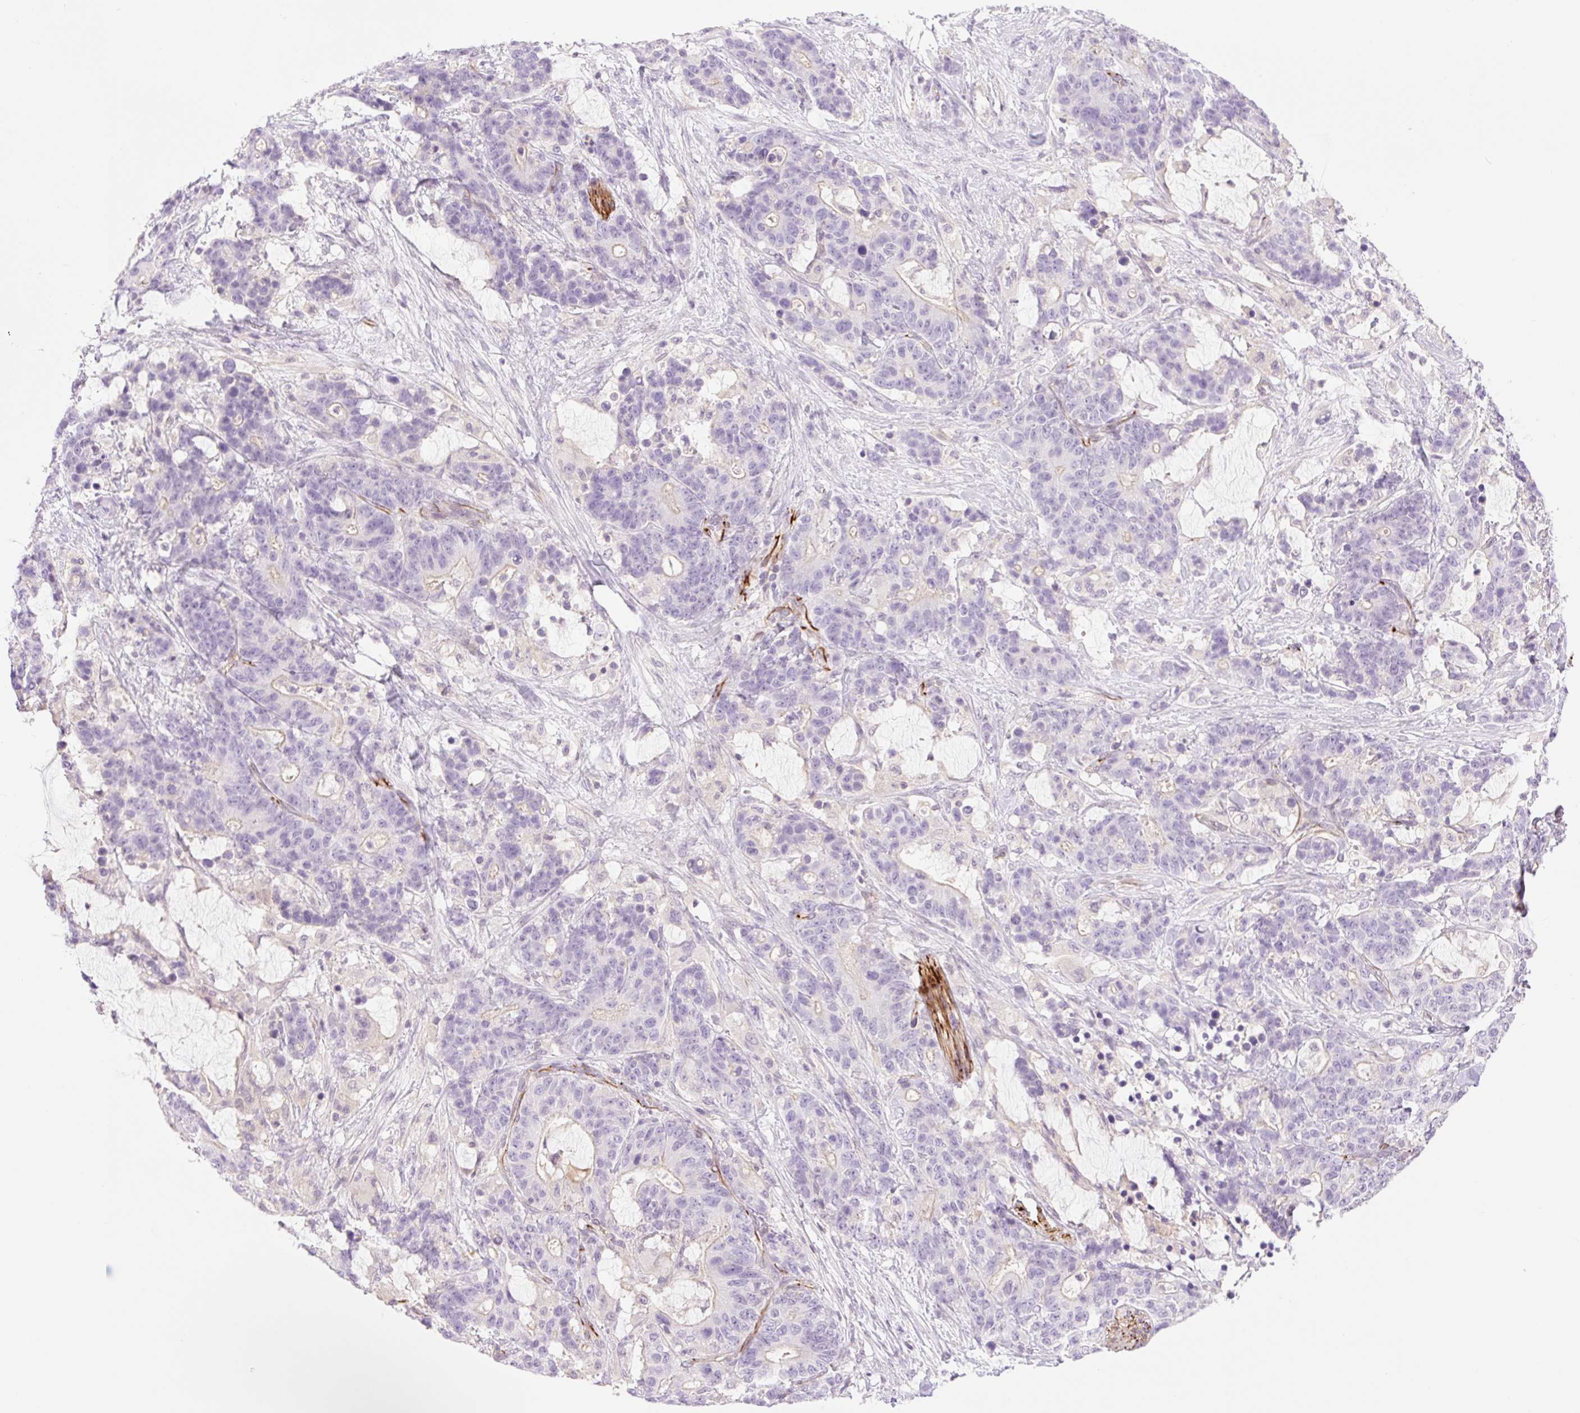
{"staining": {"intensity": "negative", "quantity": "none", "location": "none"}, "tissue": "stomach cancer", "cell_type": "Tumor cells", "image_type": "cancer", "snomed": [{"axis": "morphology", "description": "Normal tissue, NOS"}, {"axis": "morphology", "description": "Adenocarcinoma, NOS"}, {"axis": "topography", "description": "Stomach"}], "caption": "Tumor cells are negative for protein expression in human stomach cancer (adenocarcinoma). The staining was performed using DAB (3,3'-diaminobenzidine) to visualize the protein expression in brown, while the nuclei were stained in blue with hematoxylin (Magnification: 20x).", "gene": "ZFYVE21", "patient": {"sex": "female", "age": 64}}